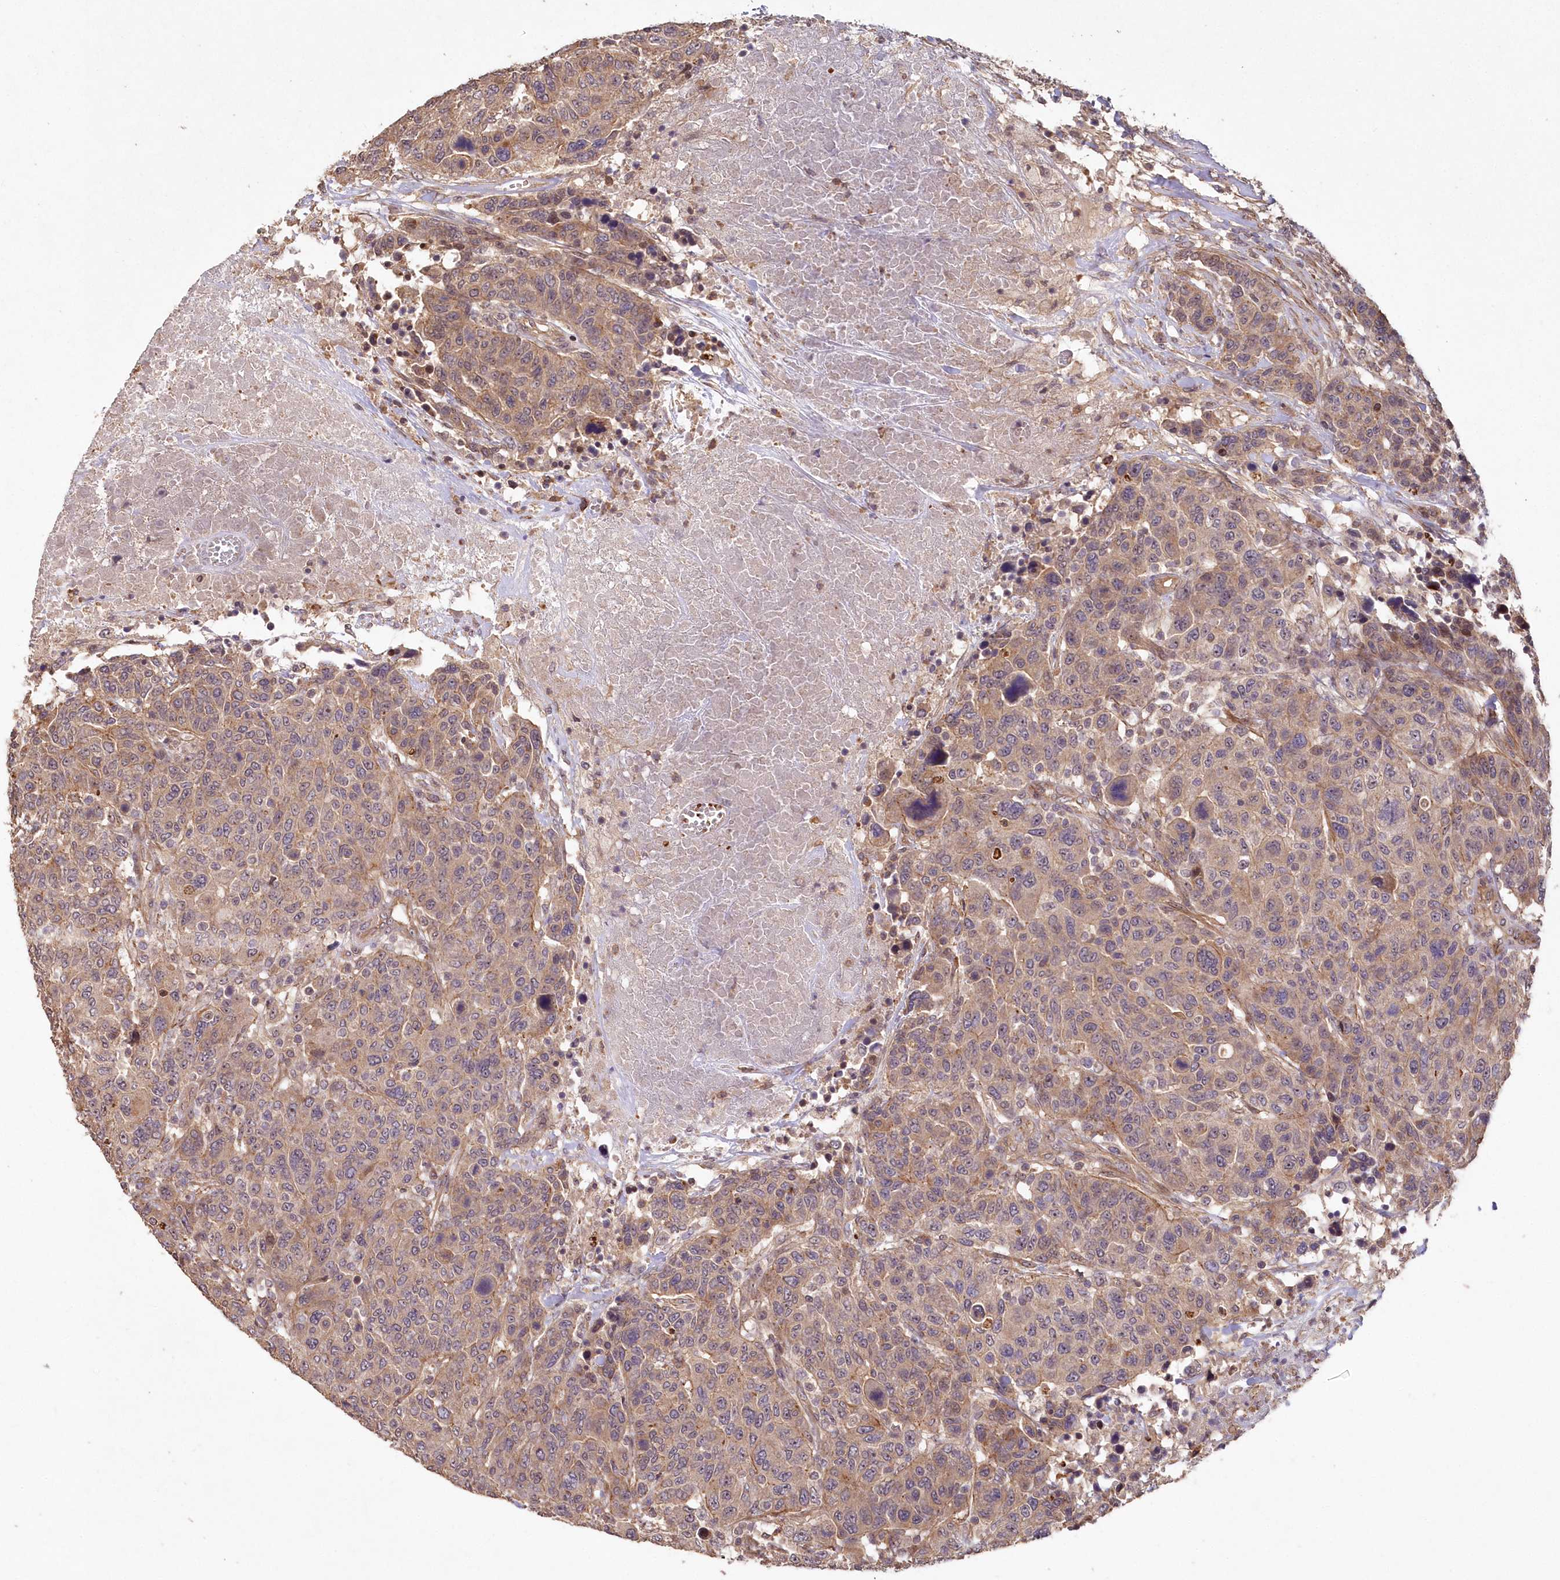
{"staining": {"intensity": "weak", "quantity": "25%-75%", "location": "cytoplasmic/membranous"}, "tissue": "breast cancer", "cell_type": "Tumor cells", "image_type": "cancer", "snomed": [{"axis": "morphology", "description": "Duct carcinoma"}, {"axis": "topography", "description": "Breast"}], "caption": "This is a histology image of IHC staining of breast cancer (invasive ductal carcinoma), which shows weak positivity in the cytoplasmic/membranous of tumor cells.", "gene": "HYCC2", "patient": {"sex": "female", "age": 37}}